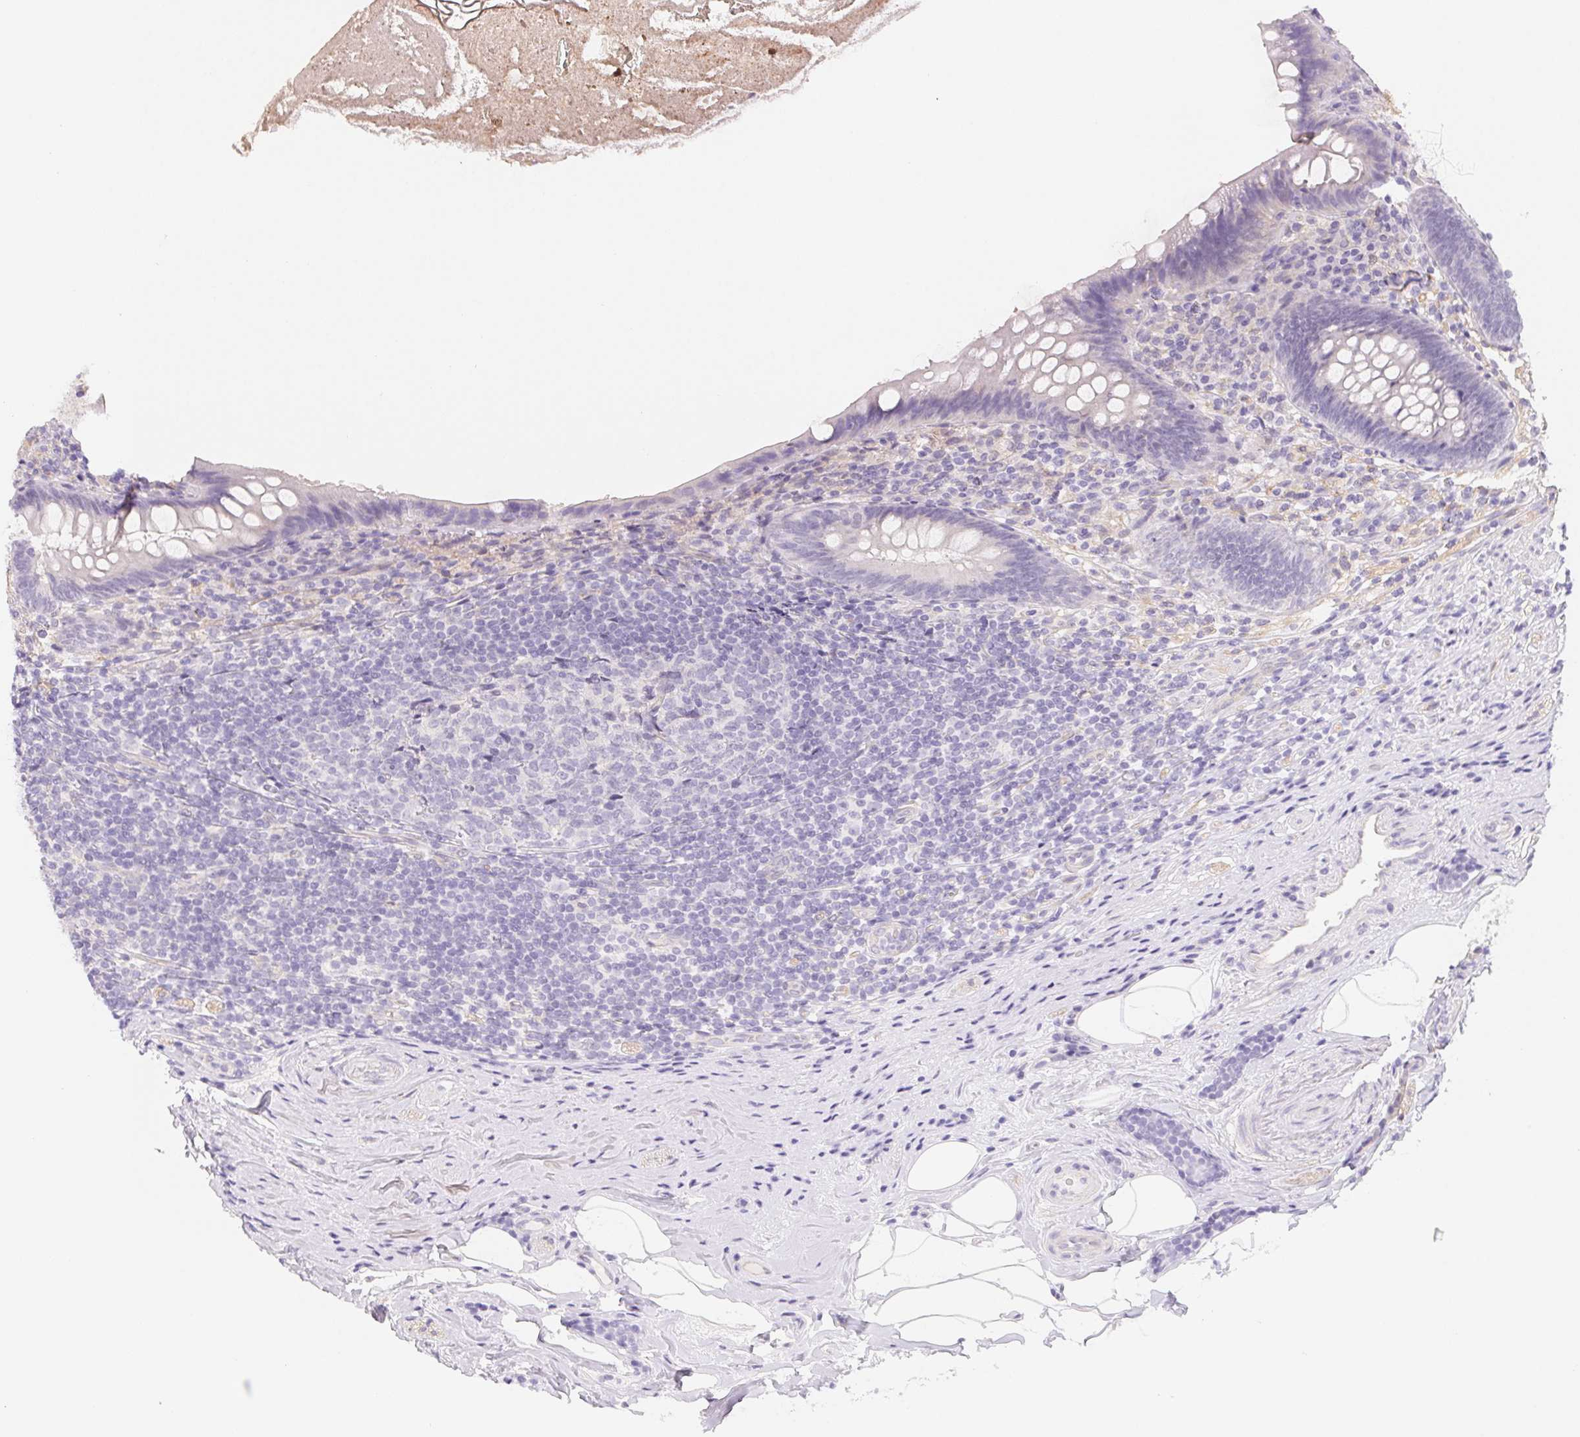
{"staining": {"intensity": "negative", "quantity": "none", "location": "none"}, "tissue": "appendix", "cell_type": "Glandular cells", "image_type": "normal", "snomed": [{"axis": "morphology", "description": "Normal tissue, NOS"}, {"axis": "topography", "description": "Appendix"}], "caption": "The micrograph exhibits no staining of glandular cells in unremarkable appendix. The staining is performed using DAB brown chromogen with nuclei counter-stained in using hematoxylin.", "gene": "CTNND2", "patient": {"sex": "male", "age": 47}}